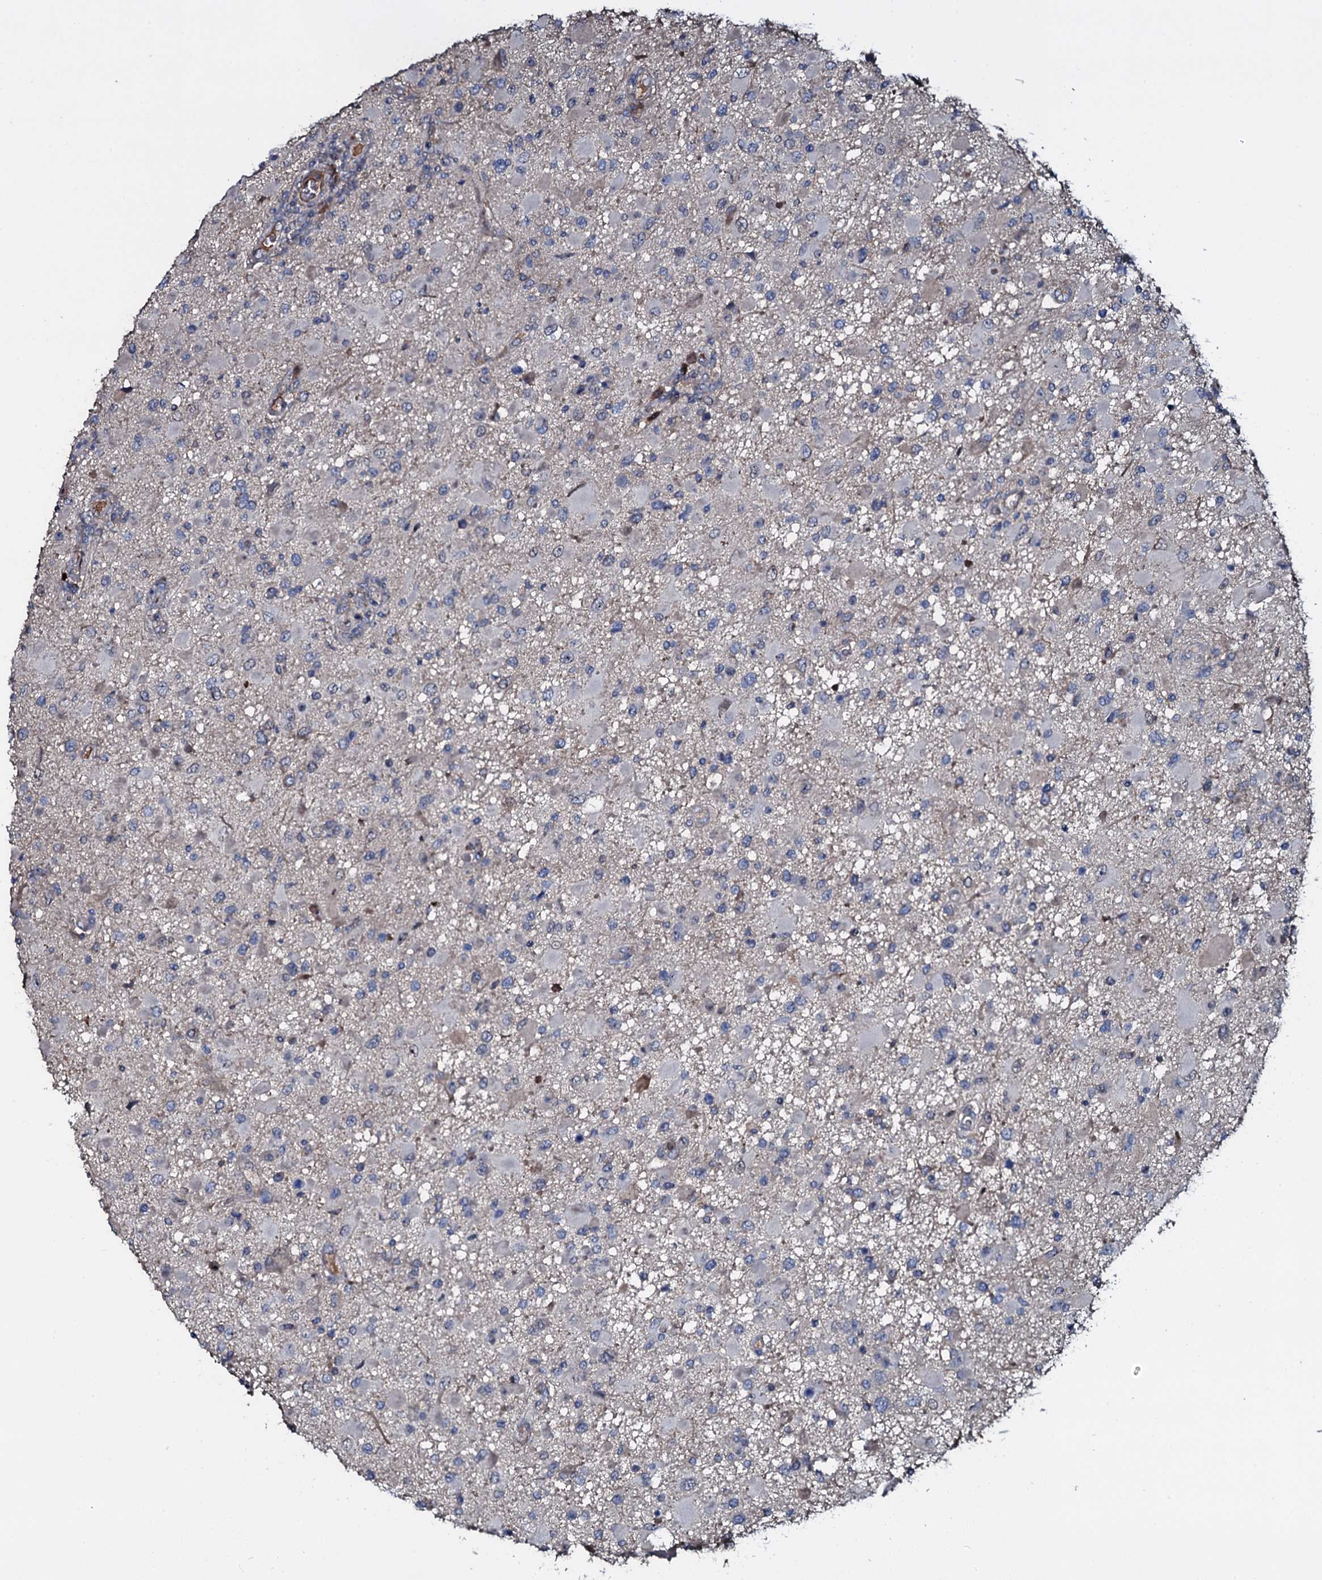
{"staining": {"intensity": "negative", "quantity": "none", "location": "none"}, "tissue": "glioma", "cell_type": "Tumor cells", "image_type": "cancer", "snomed": [{"axis": "morphology", "description": "Glioma, malignant, High grade"}, {"axis": "topography", "description": "Brain"}], "caption": "Immunohistochemistry (IHC) histopathology image of human glioma stained for a protein (brown), which displays no staining in tumor cells. (DAB (3,3'-diaminobenzidine) immunohistochemistry (IHC) visualized using brightfield microscopy, high magnification).", "gene": "LYG2", "patient": {"sex": "male", "age": 53}}